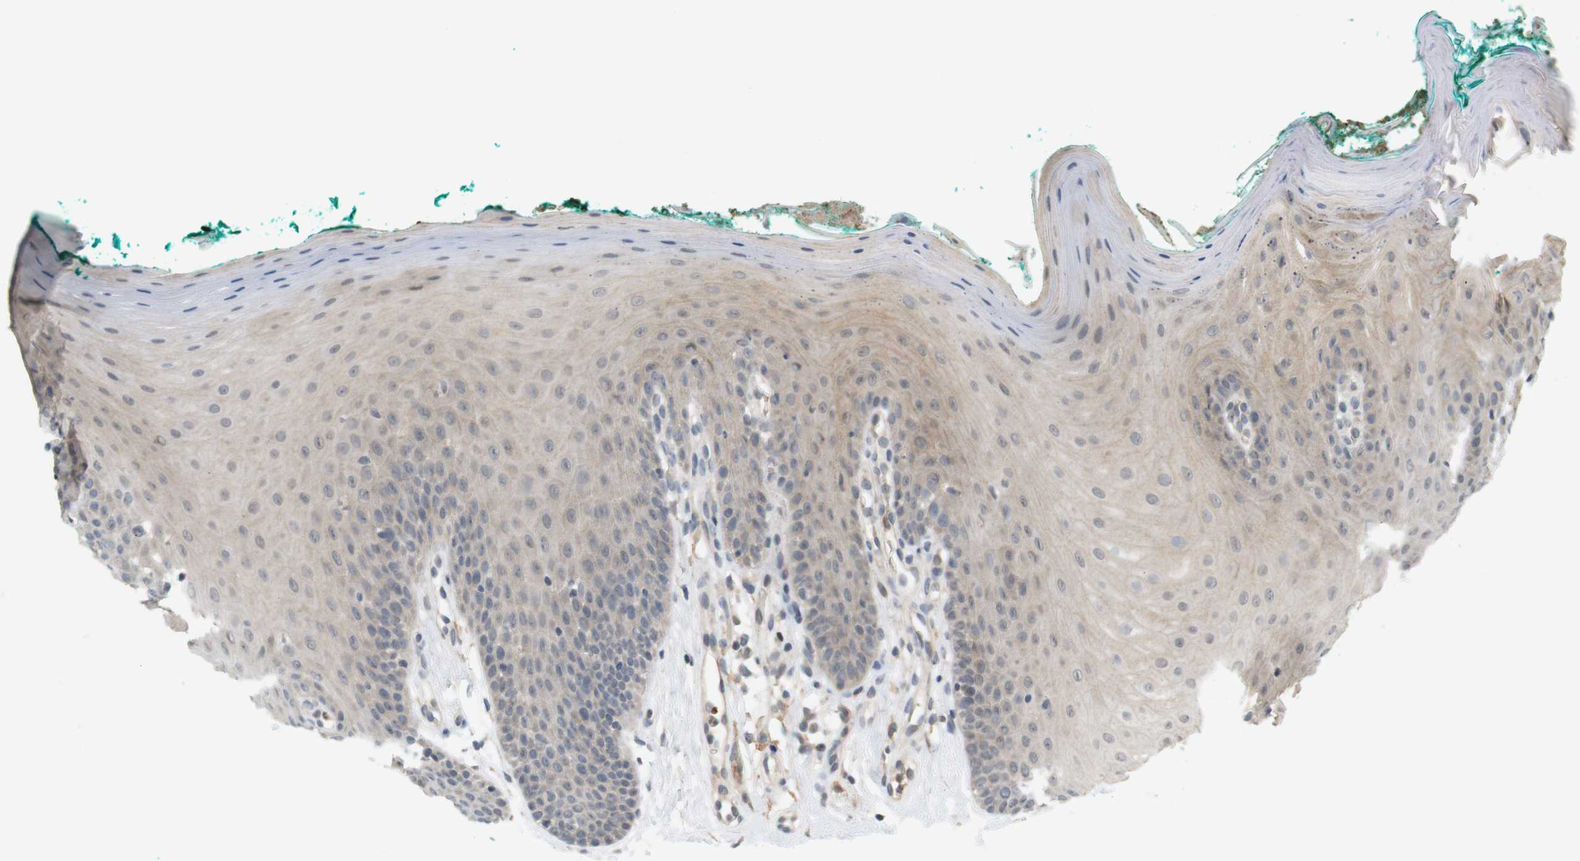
{"staining": {"intensity": "weak", "quantity": "25%-75%", "location": "cytoplasmic/membranous"}, "tissue": "oral mucosa", "cell_type": "Squamous epithelial cells", "image_type": "normal", "snomed": [{"axis": "morphology", "description": "Normal tissue, NOS"}, {"axis": "topography", "description": "Oral tissue"}], "caption": "Protein staining displays weak cytoplasmic/membranous staining in about 25%-75% of squamous epithelial cells in normal oral mucosa.", "gene": "SOCS6", "patient": {"sex": "male", "age": 62}}